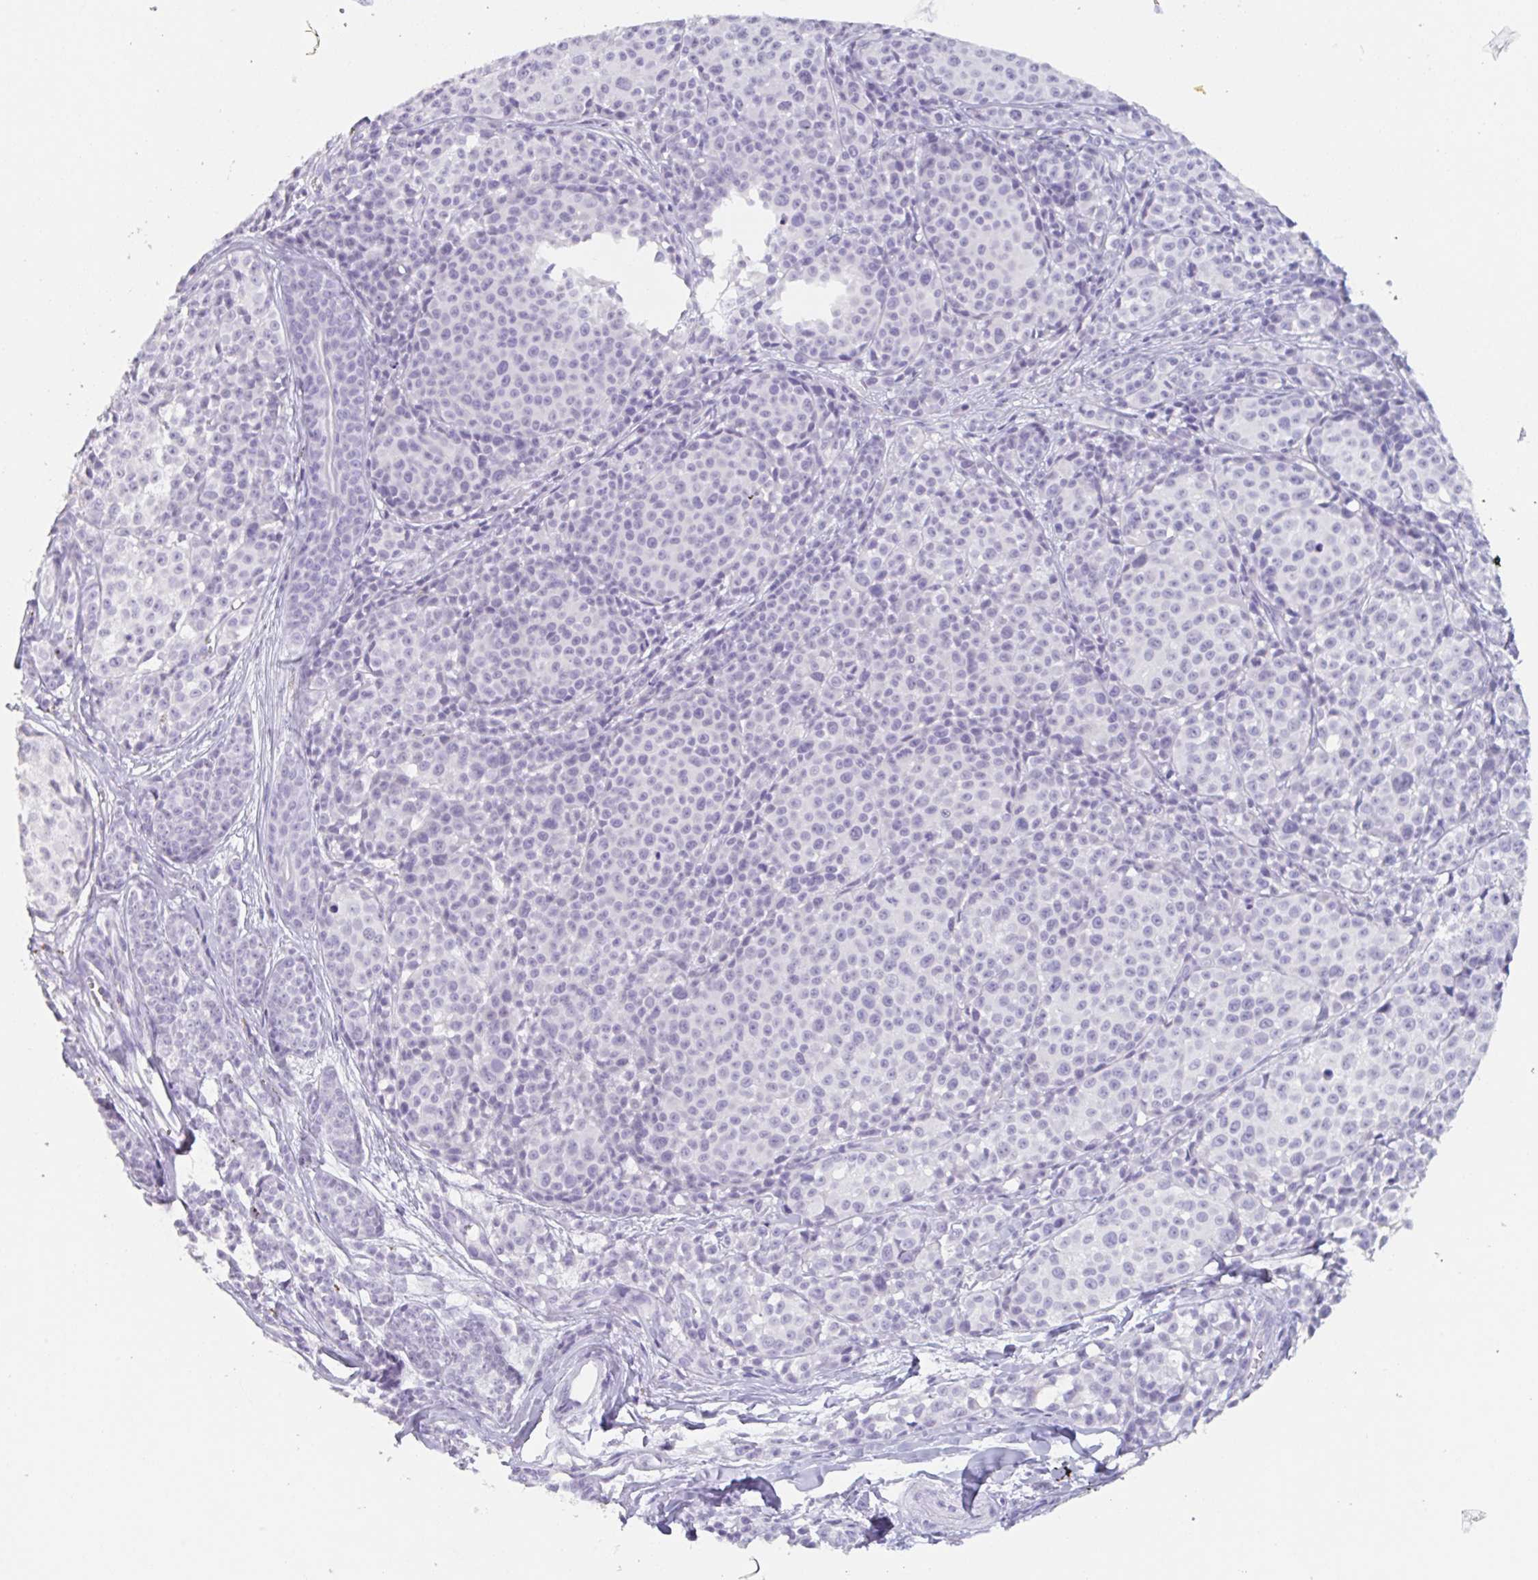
{"staining": {"intensity": "negative", "quantity": "none", "location": "none"}, "tissue": "melanoma", "cell_type": "Tumor cells", "image_type": "cancer", "snomed": [{"axis": "morphology", "description": "Malignant melanoma, NOS"}, {"axis": "topography", "description": "Skin"}], "caption": "Immunohistochemistry (IHC) of melanoma displays no staining in tumor cells. The staining was performed using DAB (3,3'-diaminobenzidine) to visualize the protein expression in brown, while the nuclei were stained in blue with hematoxylin (Magnification: 20x).", "gene": "EMC4", "patient": {"sex": "female", "age": 35}}